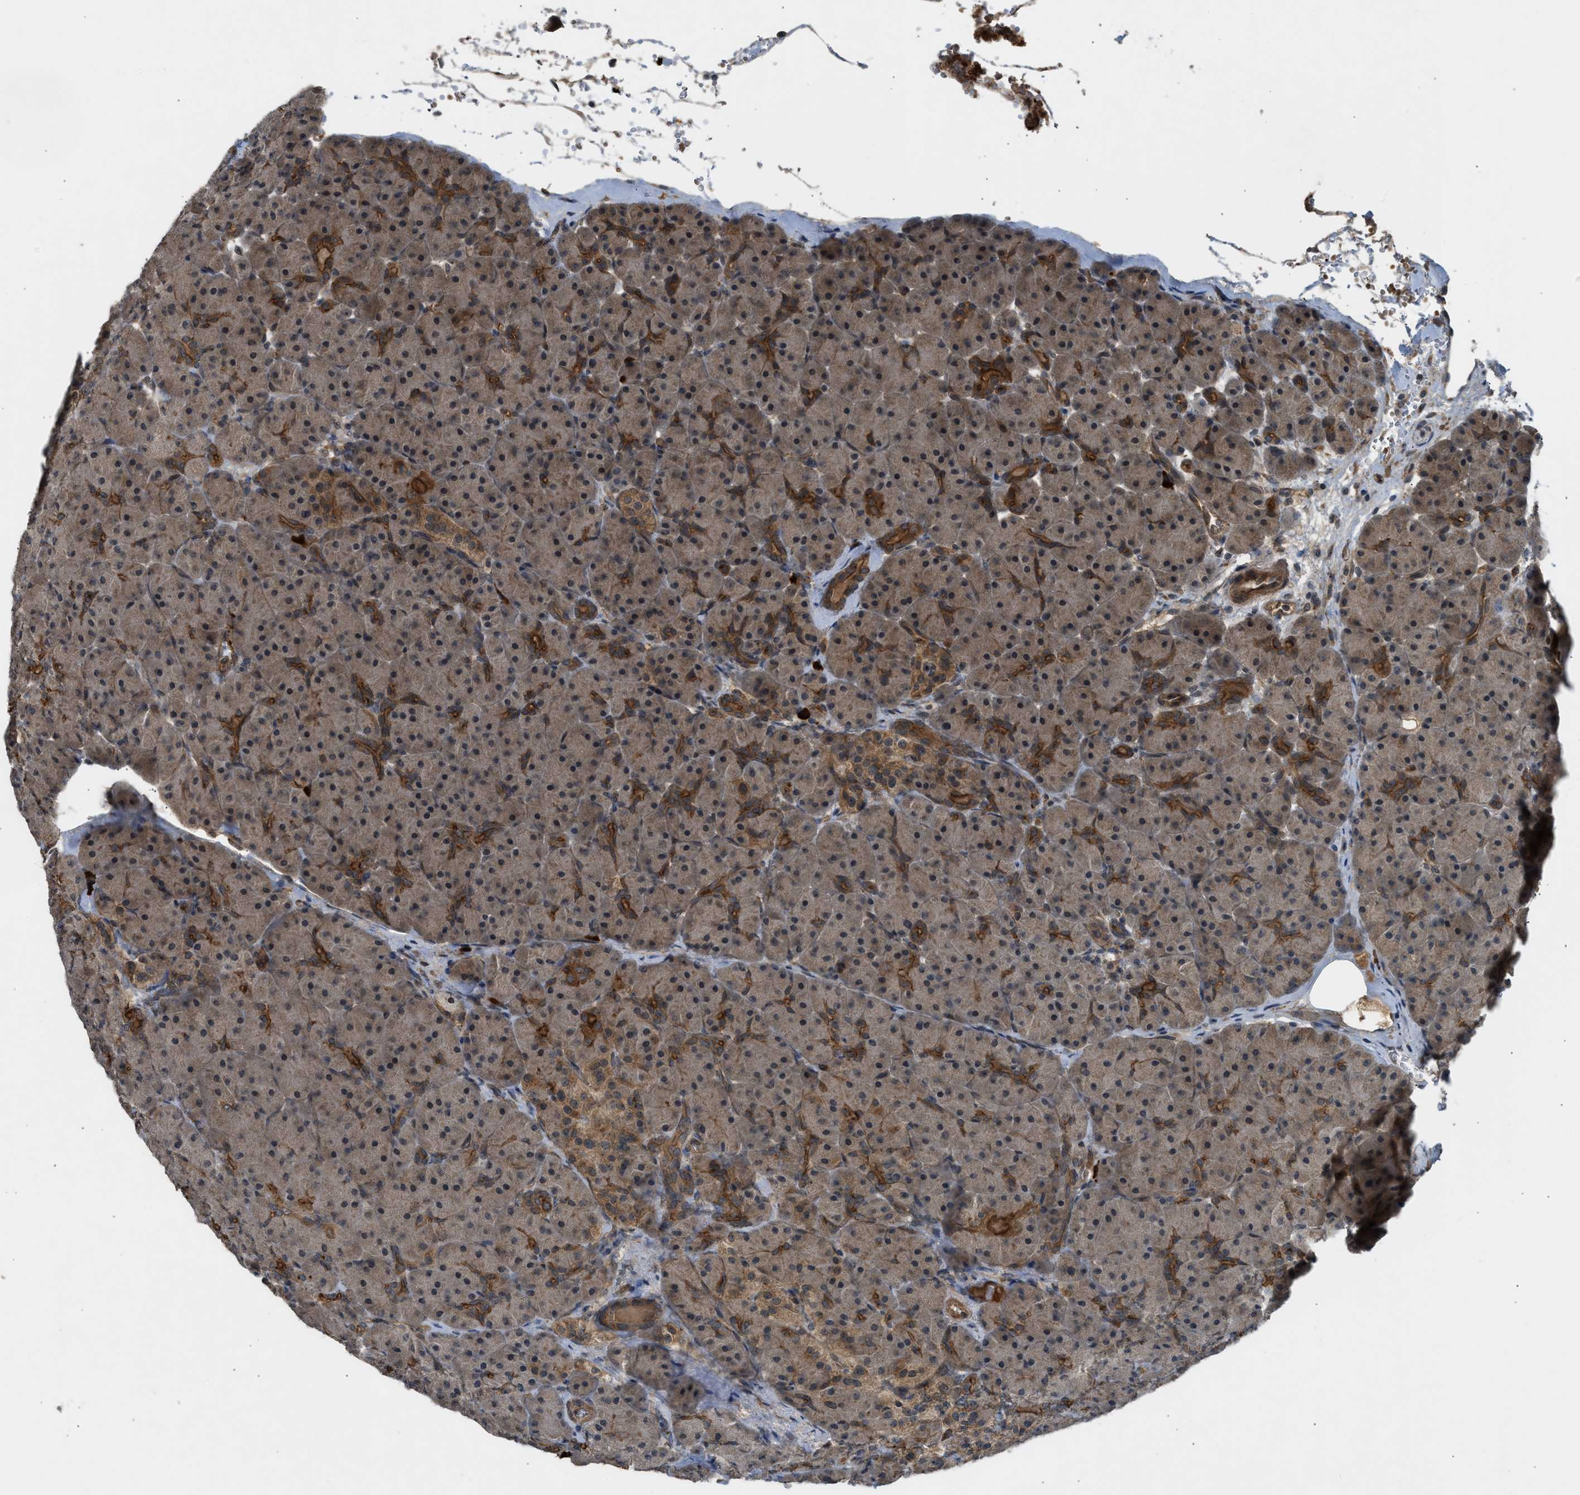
{"staining": {"intensity": "moderate", "quantity": "25%-75%", "location": "cytoplasmic/membranous"}, "tissue": "pancreas", "cell_type": "Exocrine glandular cells", "image_type": "normal", "snomed": [{"axis": "morphology", "description": "Normal tissue, NOS"}, {"axis": "topography", "description": "Pancreas"}], "caption": "High-magnification brightfield microscopy of unremarkable pancreas stained with DAB (brown) and counterstained with hematoxylin (blue). exocrine glandular cells exhibit moderate cytoplasmic/membranous expression is appreciated in about25%-75% of cells.", "gene": "ADCY8", "patient": {"sex": "male", "age": 66}}